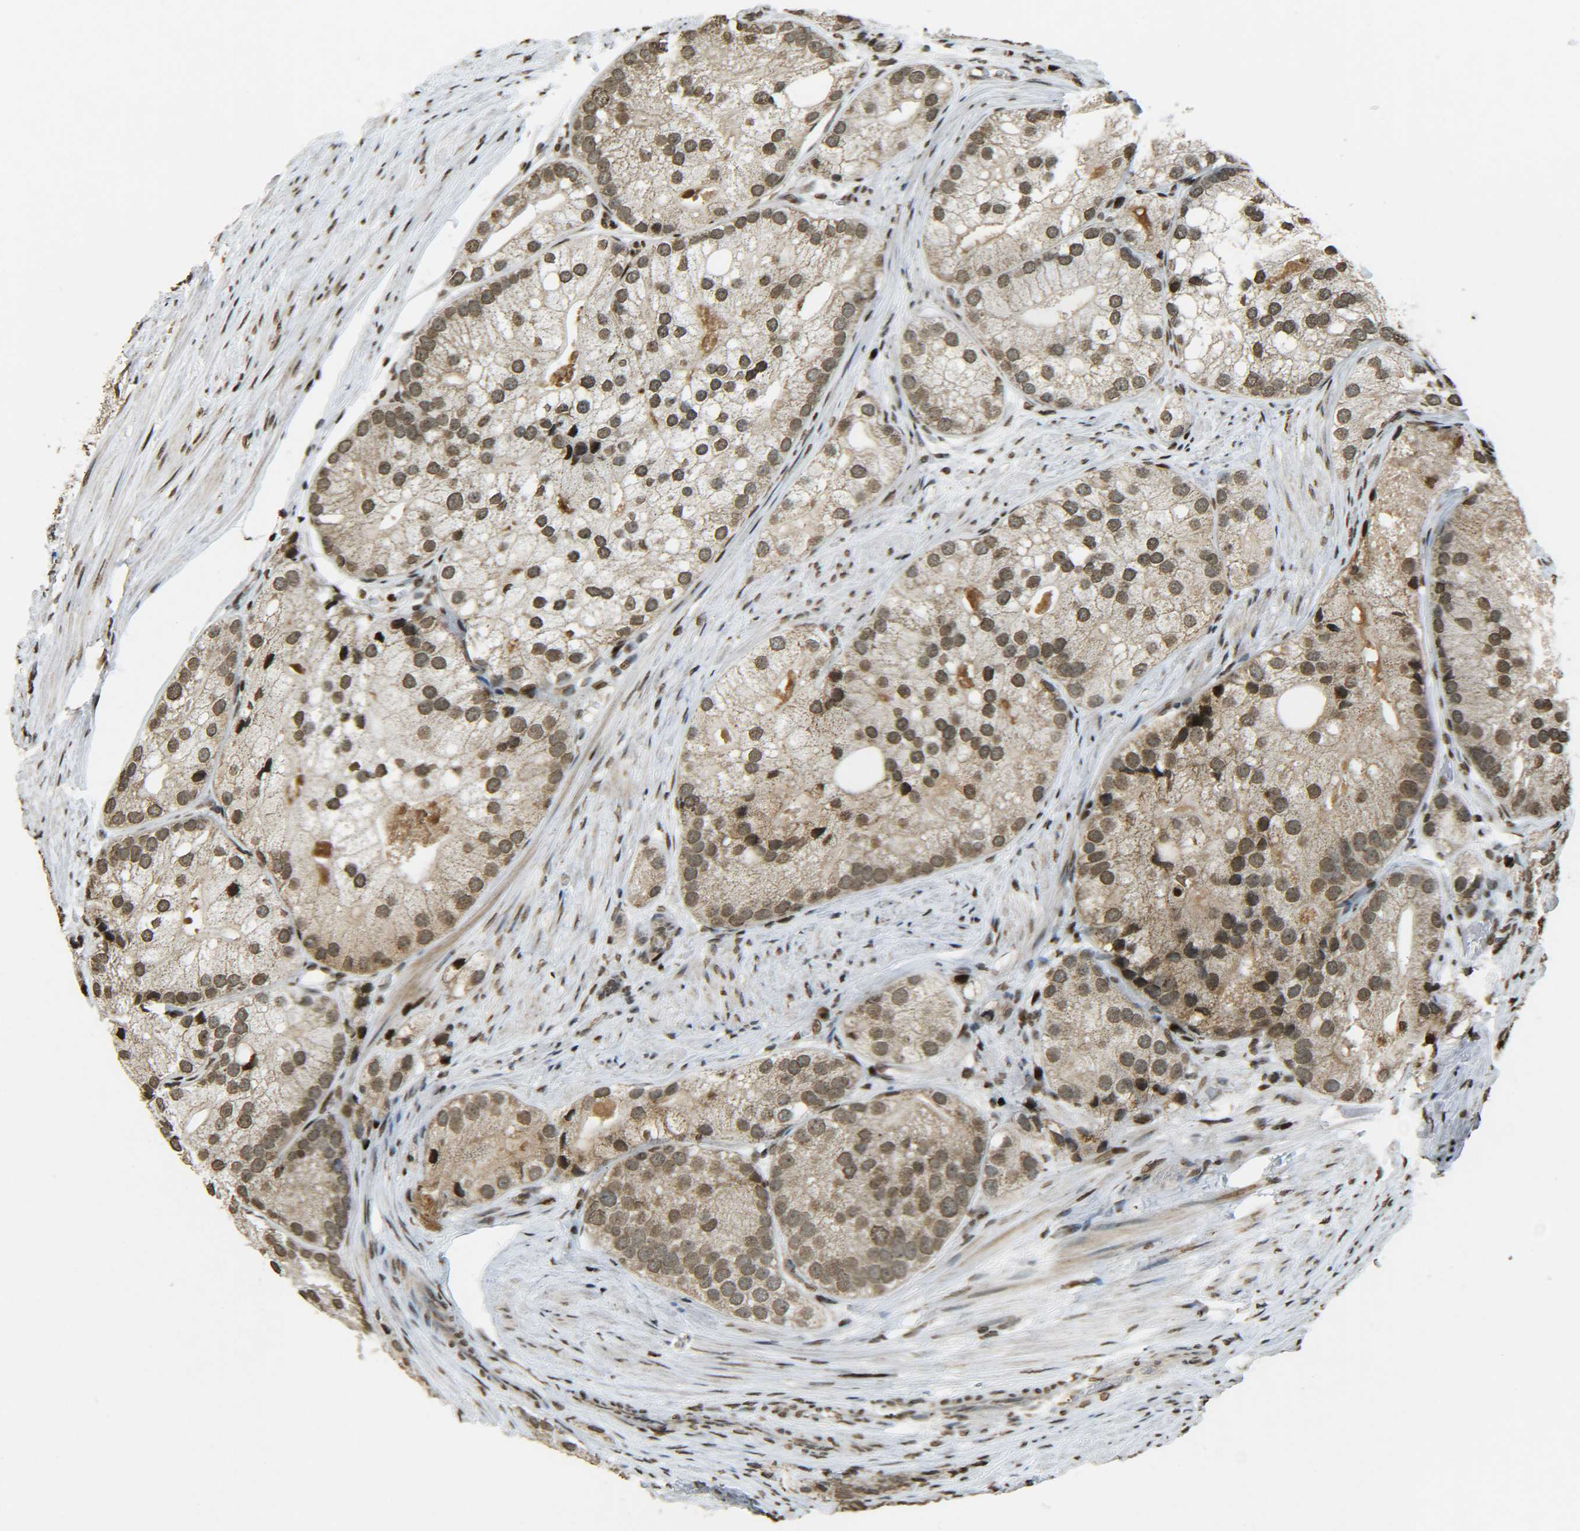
{"staining": {"intensity": "moderate", "quantity": ">75%", "location": "cytoplasmic/membranous,nuclear"}, "tissue": "prostate cancer", "cell_type": "Tumor cells", "image_type": "cancer", "snomed": [{"axis": "morphology", "description": "Adenocarcinoma, Low grade"}, {"axis": "topography", "description": "Prostate"}], "caption": "Moderate cytoplasmic/membranous and nuclear protein staining is seen in approximately >75% of tumor cells in prostate low-grade adenocarcinoma.", "gene": "NEUROG2", "patient": {"sex": "male", "age": 69}}